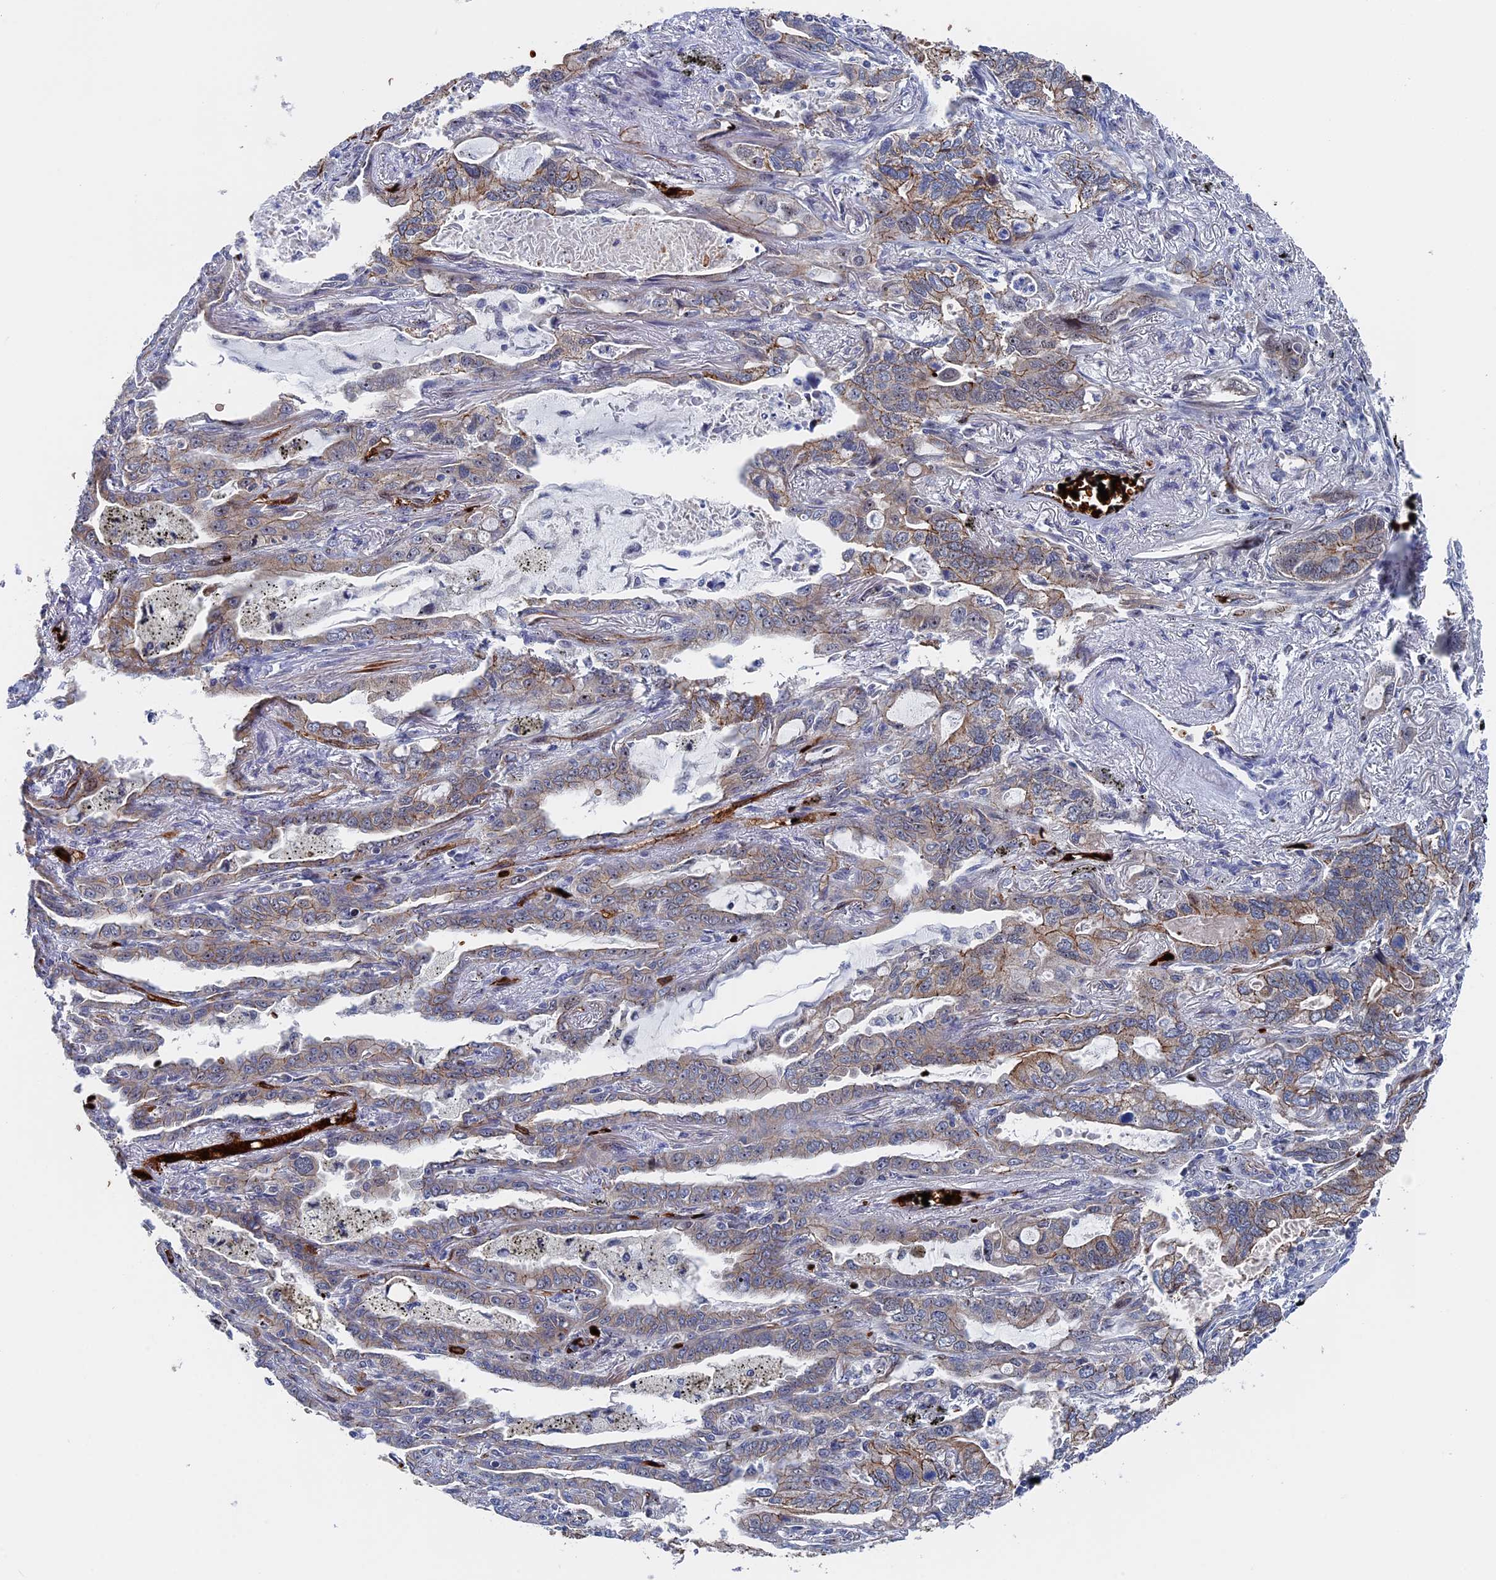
{"staining": {"intensity": "weak", "quantity": "25%-75%", "location": "cytoplasmic/membranous"}, "tissue": "lung cancer", "cell_type": "Tumor cells", "image_type": "cancer", "snomed": [{"axis": "morphology", "description": "Adenocarcinoma, NOS"}, {"axis": "topography", "description": "Lung"}], "caption": "Protein analysis of lung cancer (adenocarcinoma) tissue displays weak cytoplasmic/membranous positivity in about 25%-75% of tumor cells. The protein is stained brown, and the nuclei are stained in blue (DAB (3,3'-diaminobenzidine) IHC with brightfield microscopy, high magnification).", "gene": "EXOSC9", "patient": {"sex": "male", "age": 67}}